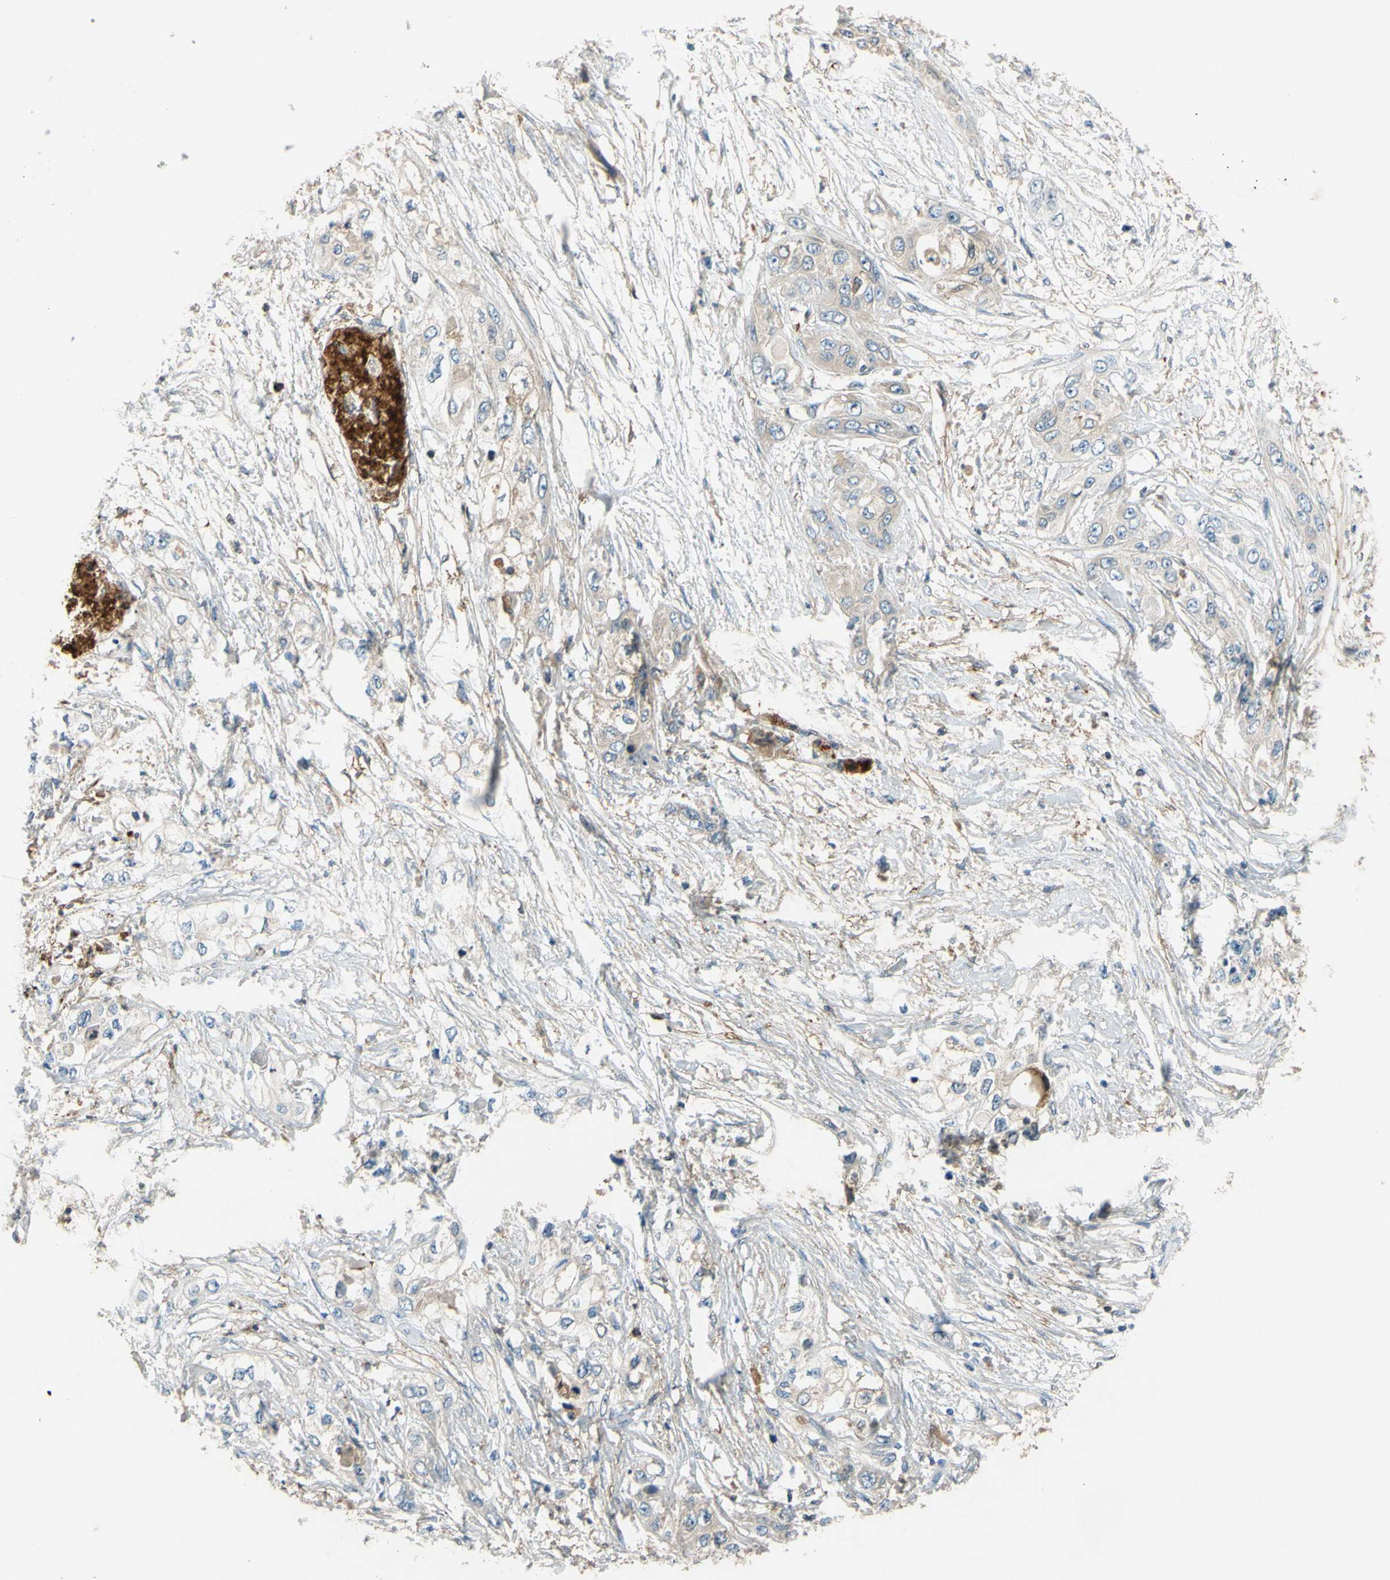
{"staining": {"intensity": "weak", "quantity": "<25%", "location": "cytoplasmic/membranous"}, "tissue": "pancreatic cancer", "cell_type": "Tumor cells", "image_type": "cancer", "snomed": [{"axis": "morphology", "description": "Adenocarcinoma, NOS"}, {"axis": "topography", "description": "Pancreas"}], "caption": "This is an IHC photomicrograph of human pancreatic cancer. There is no staining in tumor cells.", "gene": "POR", "patient": {"sex": "female", "age": 70}}